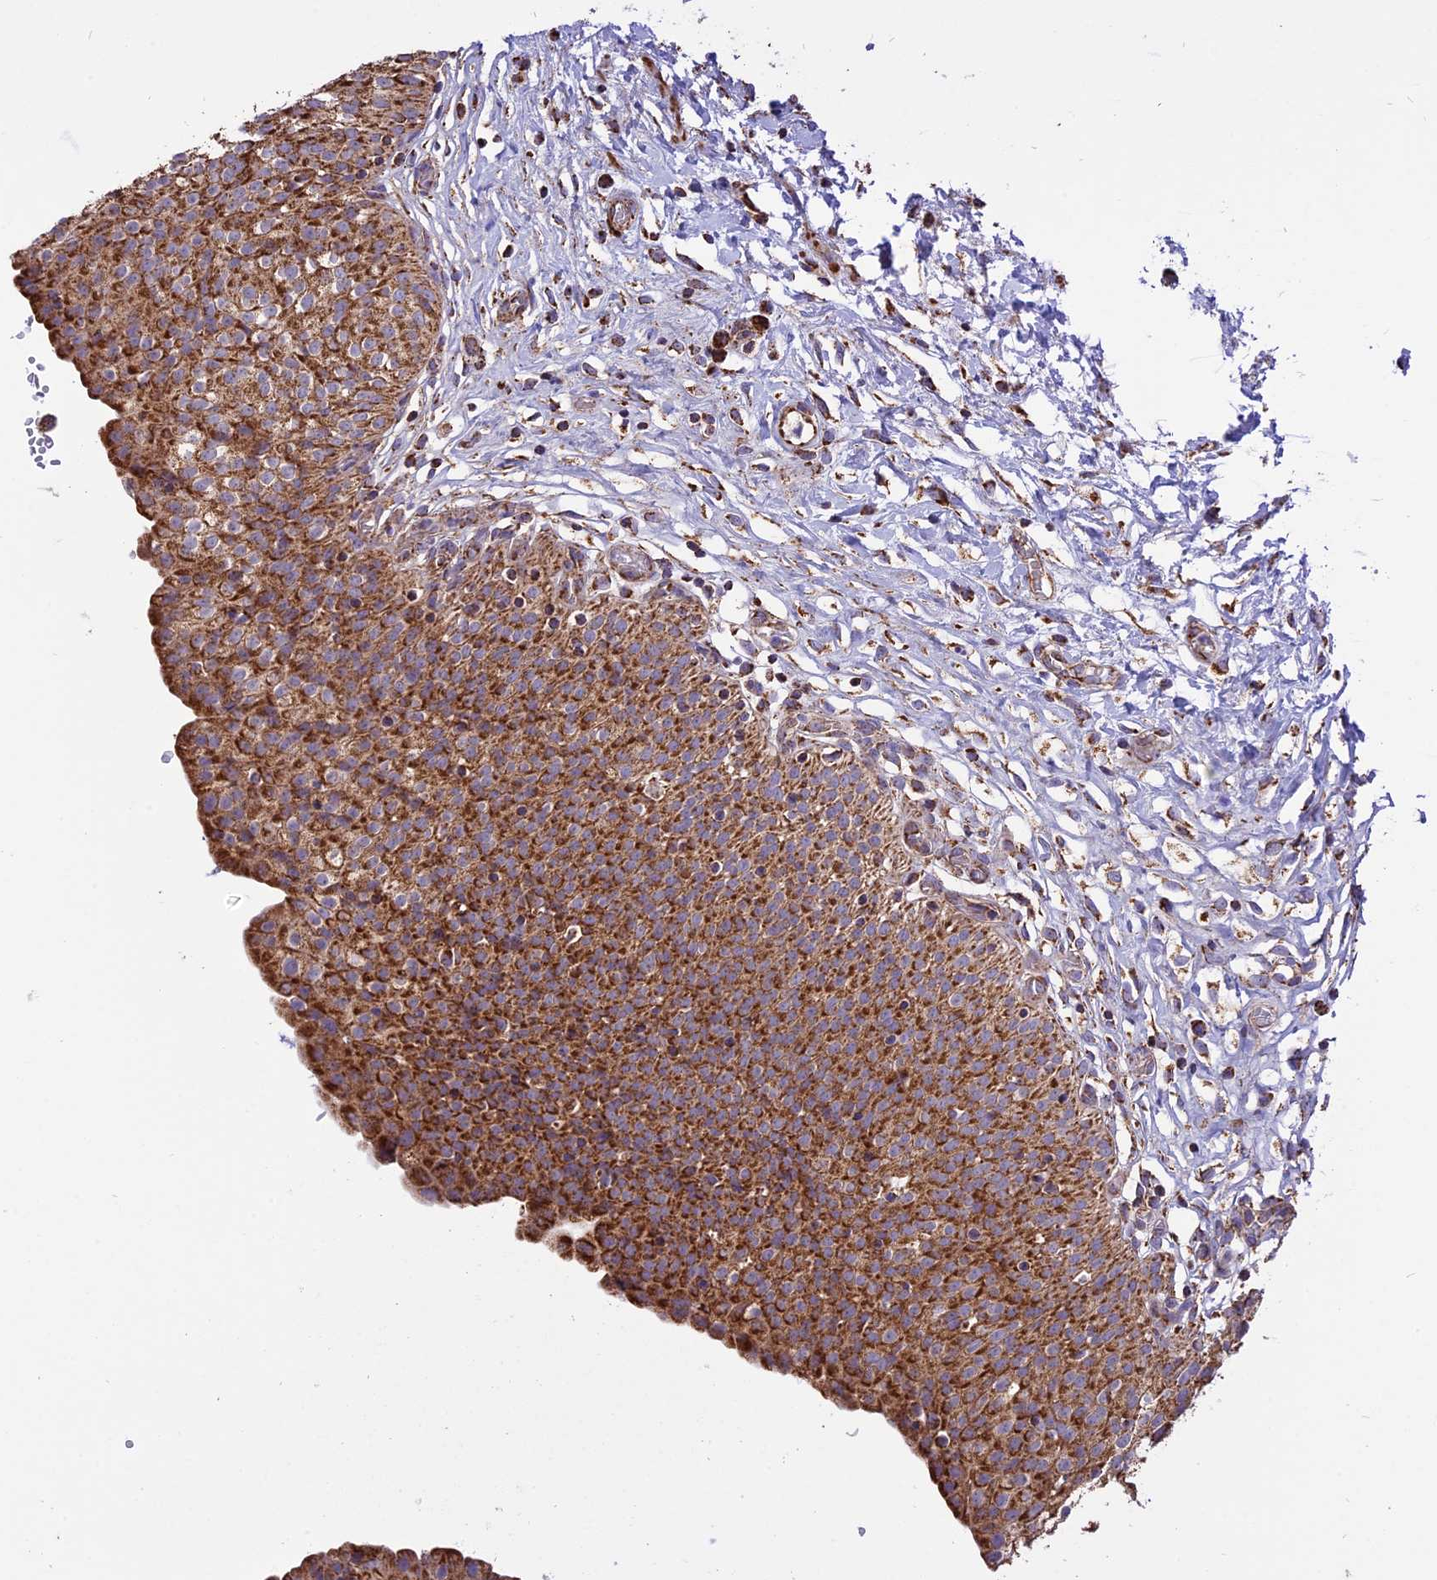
{"staining": {"intensity": "strong", "quantity": ">75%", "location": "cytoplasmic/membranous"}, "tissue": "urinary bladder", "cell_type": "Urothelial cells", "image_type": "normal", "snomed": [{"axis": "morphology", "description": "Normal tissue, NOS"}, {"axis": "topography", "description": "Urinary bladder"}], "caption": "Urinary bladder stained for a protein shows strong cytoplasmic/membranous positivity in urothelial cells. Immunohistochemistry (ihc) stains the protein in brown and the nuclei are stained blue.", "gene": "TTC4", "patient": {"sex": "male", "age": 55}}